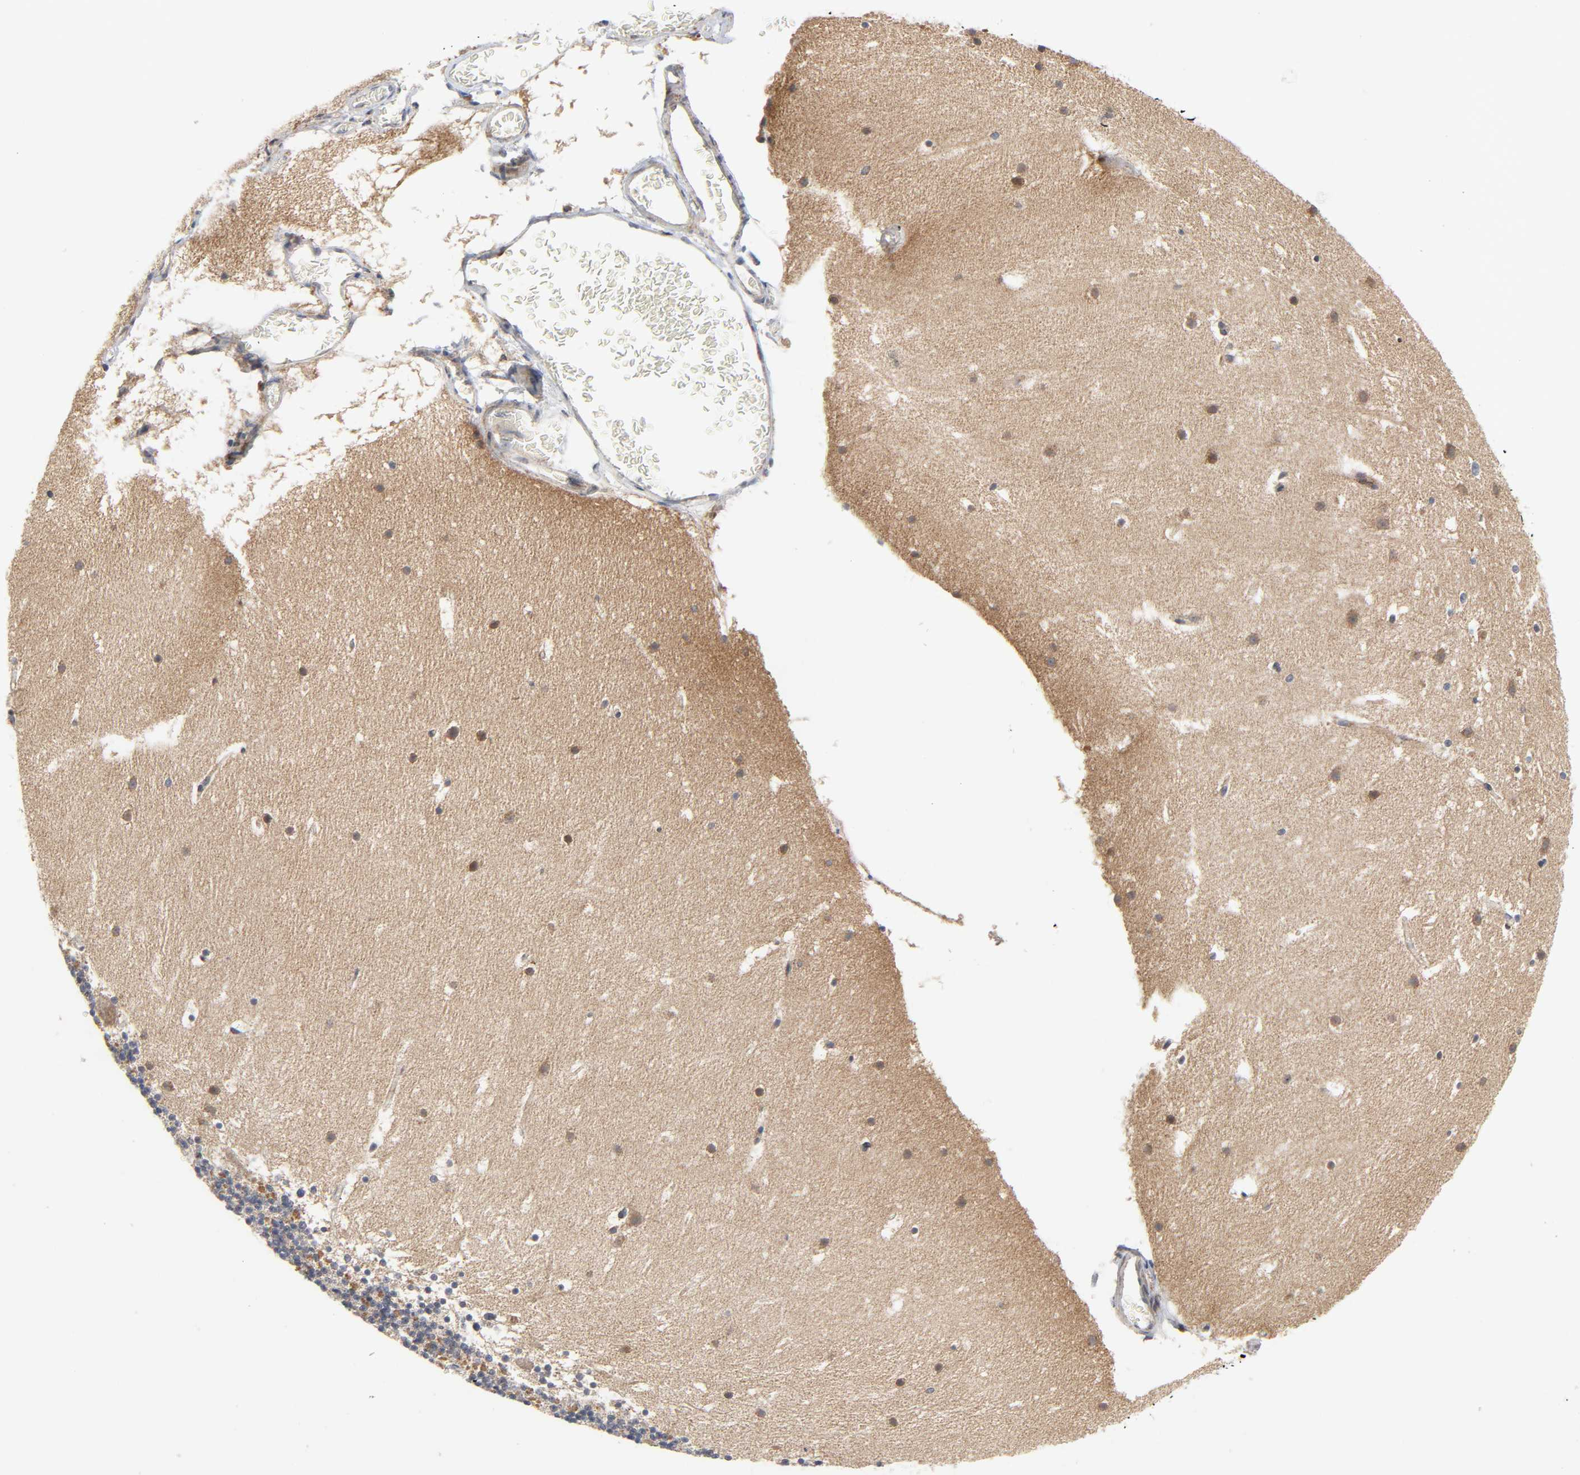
{"staining": {"intensity": "negative", "quantity": "none", "location": "none"}, "tissue": "cerebellum", "cell_type": "Cells in granular layer", "image_type": "normal", "snomed": [{"axis": "morphology", "description": "Normal tissue, NOS"}, {"axis": "topography", "description": "Cerebellum"}], "caption": "Cerebellum stained for a protein using immunohistochemistry reveals no positivity cells in granular layer.", "gene": "BAX", "patient": {"sex": "male", "age": 45}}